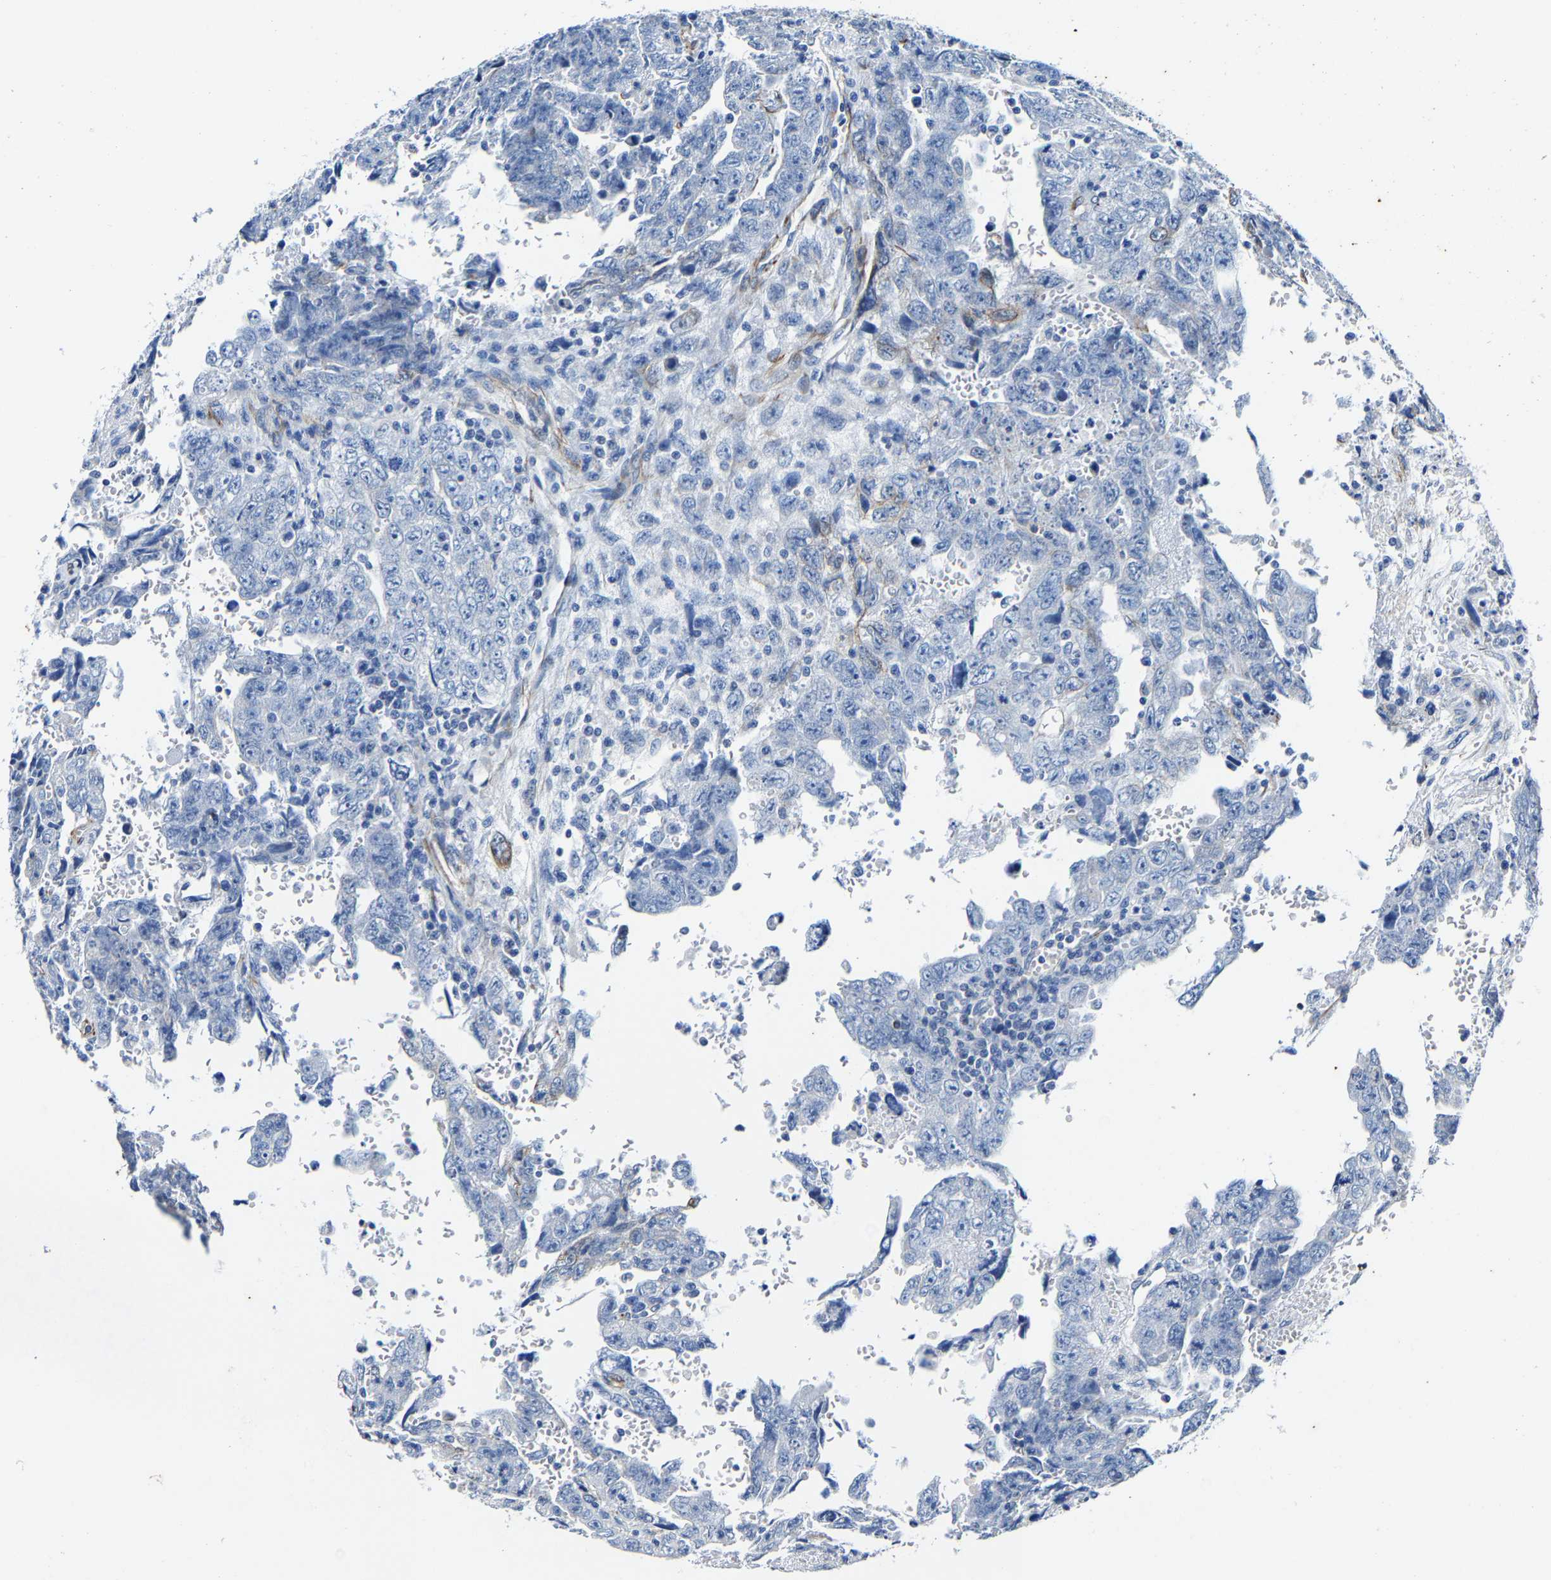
{"staining": {"intensity": "negative", "quantity": "none", "location": "none"}, "tissue": "testis cancer", "cell_type": "Tumor cells", "image_type": "cancer", "snomed": [{"axis": "morphology", "description": "Carcinoma, Embryonal, NOS"}, {"axis": "topography", "description": "Testis"}], "caption": "DAB (3,3'-diaminobenzidine) immunohistochemical staining of testis cancer (embryonal carcinoma) shows no significant staining in tumor cells.", "gene": "MMEL1", "patient": {"sex": "male", "age": 28}}